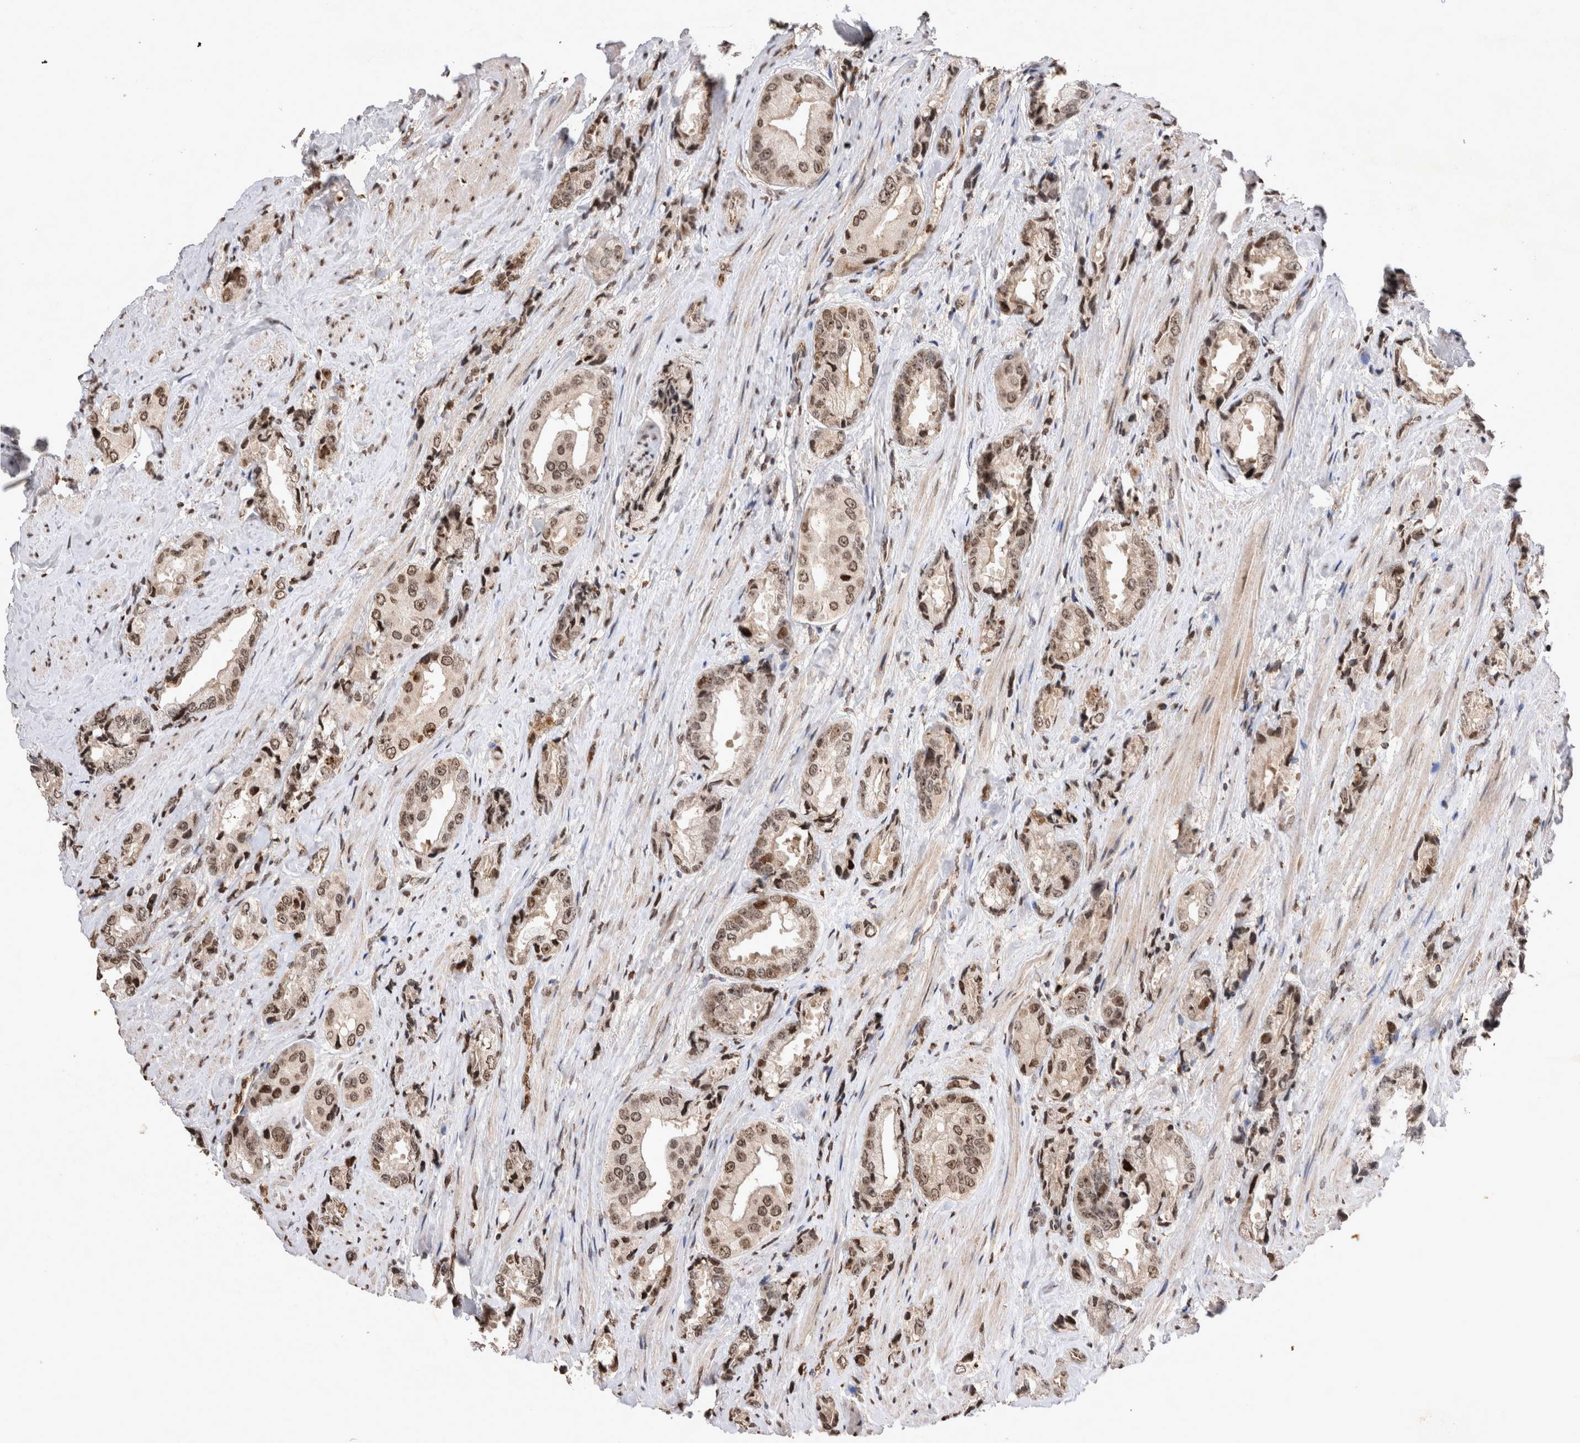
{"staining": {"intensity": "moderate", "quantity": ">75%", "location": "nuclear"}, "tissue": "prostate cancer", "cell_type": "Tumor cells", "image_type": "cancer", "snomed": [{"axis": "morphology", "description": "Adenocarcinoma, High grade"}, {"axis": "topography", "description": "Prostate"}], "caption": "High-grade adenocarcinoma (prostate) was stained to show a protein in brown. There is medium levels of moderate nuclear positivity in approximately >75% of tumor cells.", "gene": "STK11", "patient": {"sex": "male", "age": 61}}